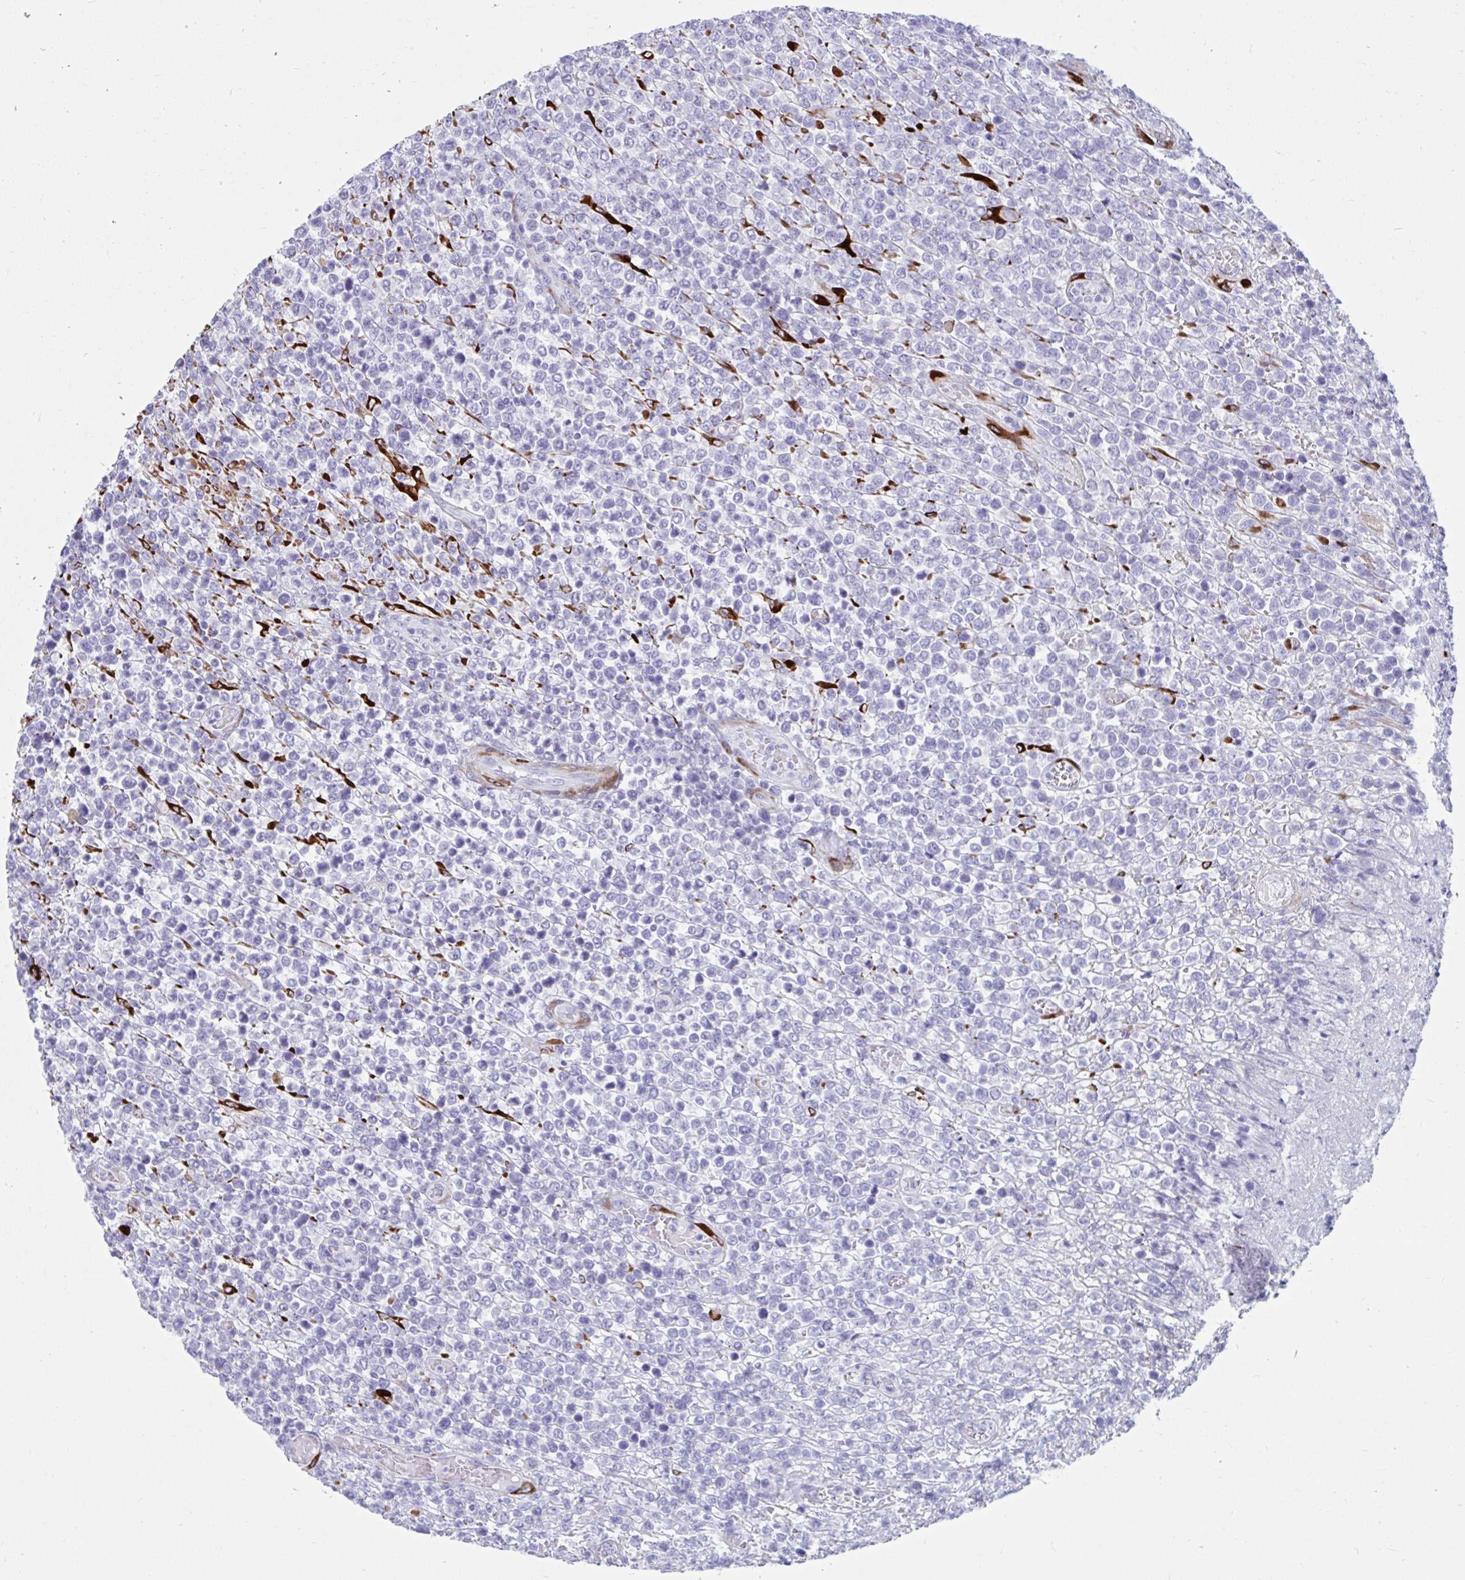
{"staining": {"intensity": "negative", "quantity": "none", "location": "none"}, "tissue": "lymphoma", "cell_type": "Tumor cells", "image_type": "cancer", "snomed": [{"axis": "morphology", "description": "Malignant lymphoma, non-Hodgkin's type, High grade"}, {"axis": "topography", "description": "Soft tissue"}], "caption": "This is a micrograph of IHC staining of malignant lymphoma, non-Hodgkin's type (high-grade), which shows no expression in tumor cells.", "gene": "GRXCR2", "patient": {"sex": "female", "age": 56}}